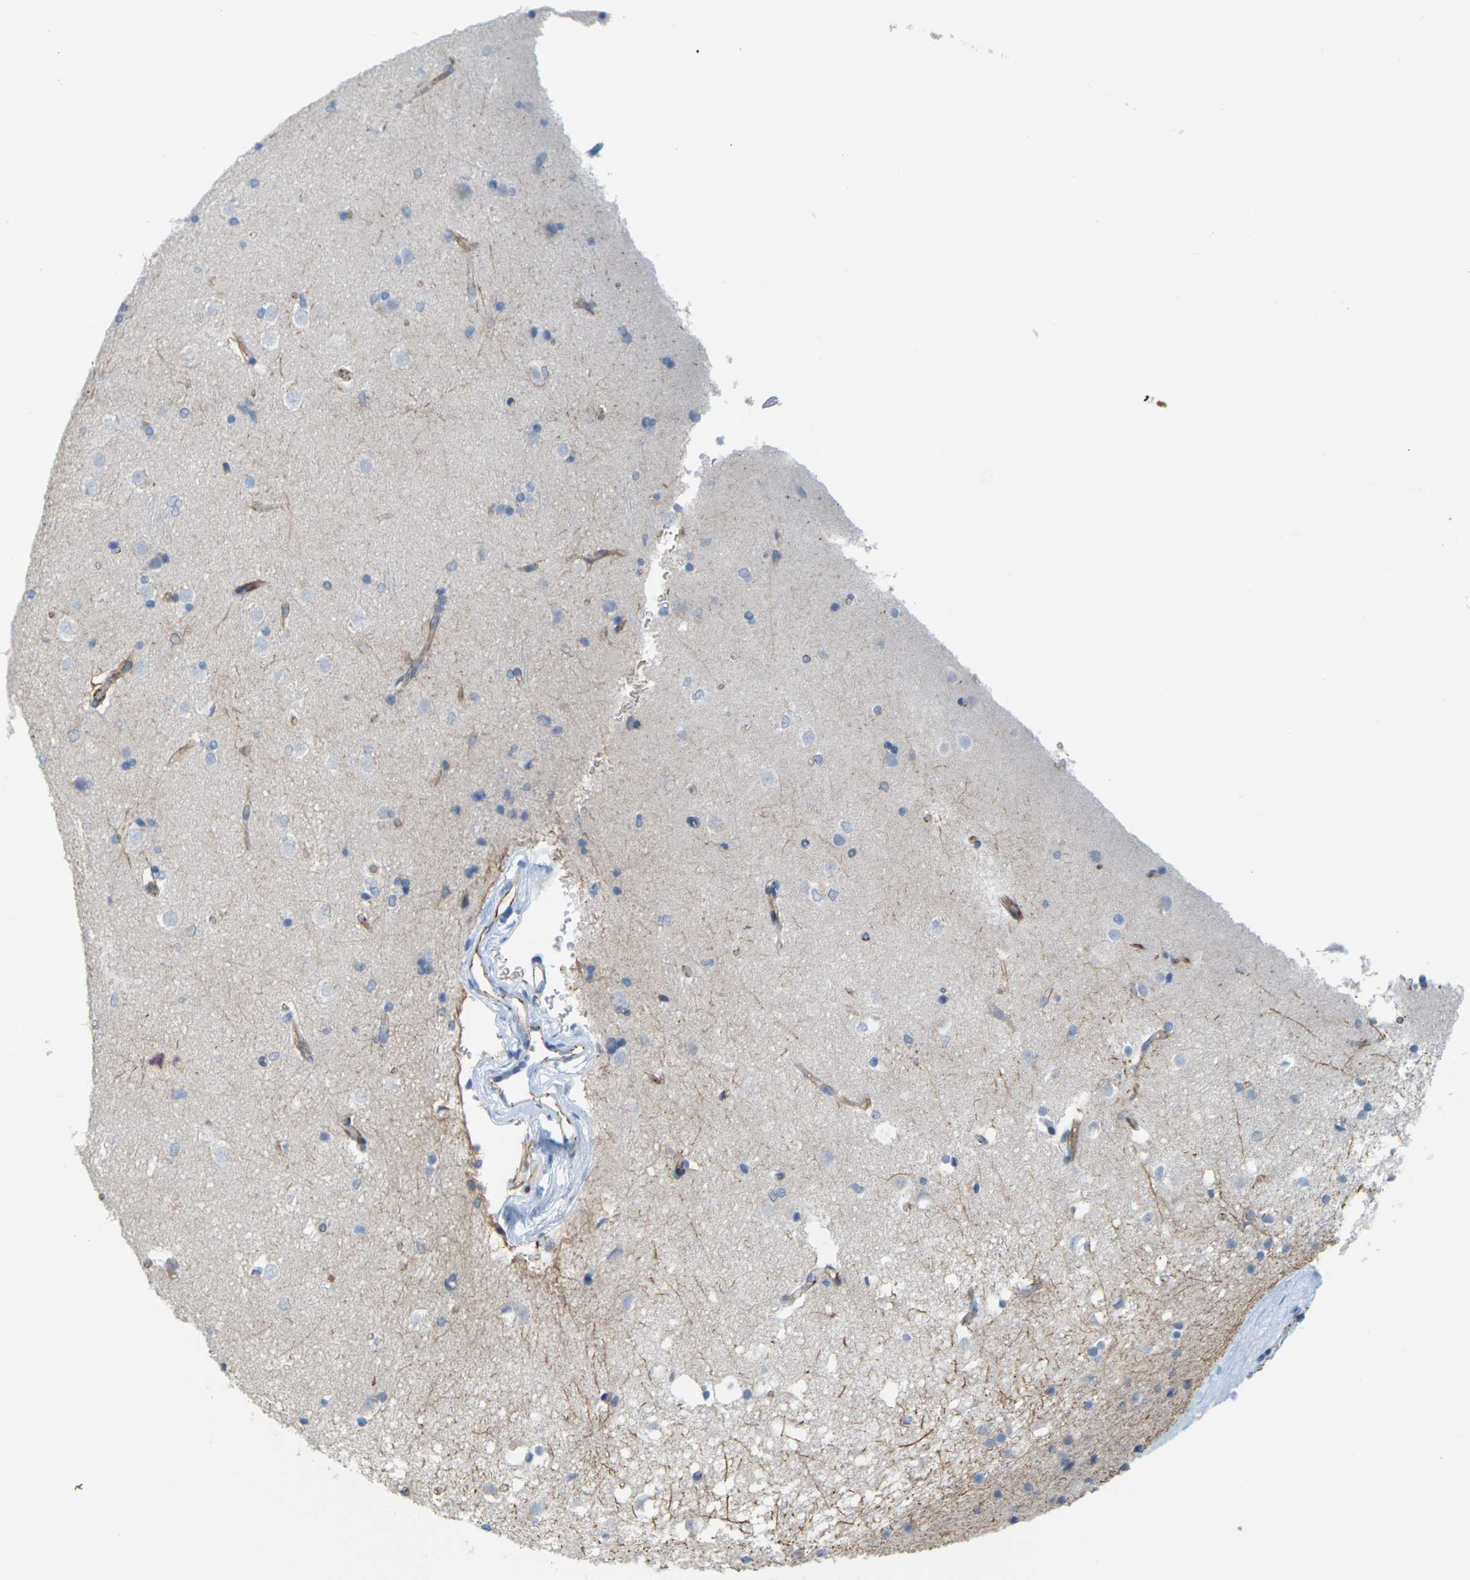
{"staining": {"intensity": "weak", "quantity": "<25%", "location": "cytoplasmic/membranous"}, "tissue": "caudate", "cell_type": "Glial cells", "image_type": "normal", "snomed": [{"axis": "morphology", "description": "Normal tissue, NOS"}, {"axis": "topography", "description": "Lateral ventricle wall"}], "caption": "An IHC micrograph of benign caudate is shown. There is no staining in glial cells of caudate. Brightfield microscopy of IHC stained with DAB (brown) and hematoxylin (blue), captured at high magnification.", "gene": "CLDN3", "patient": {"sex": "female", "age": 19}}